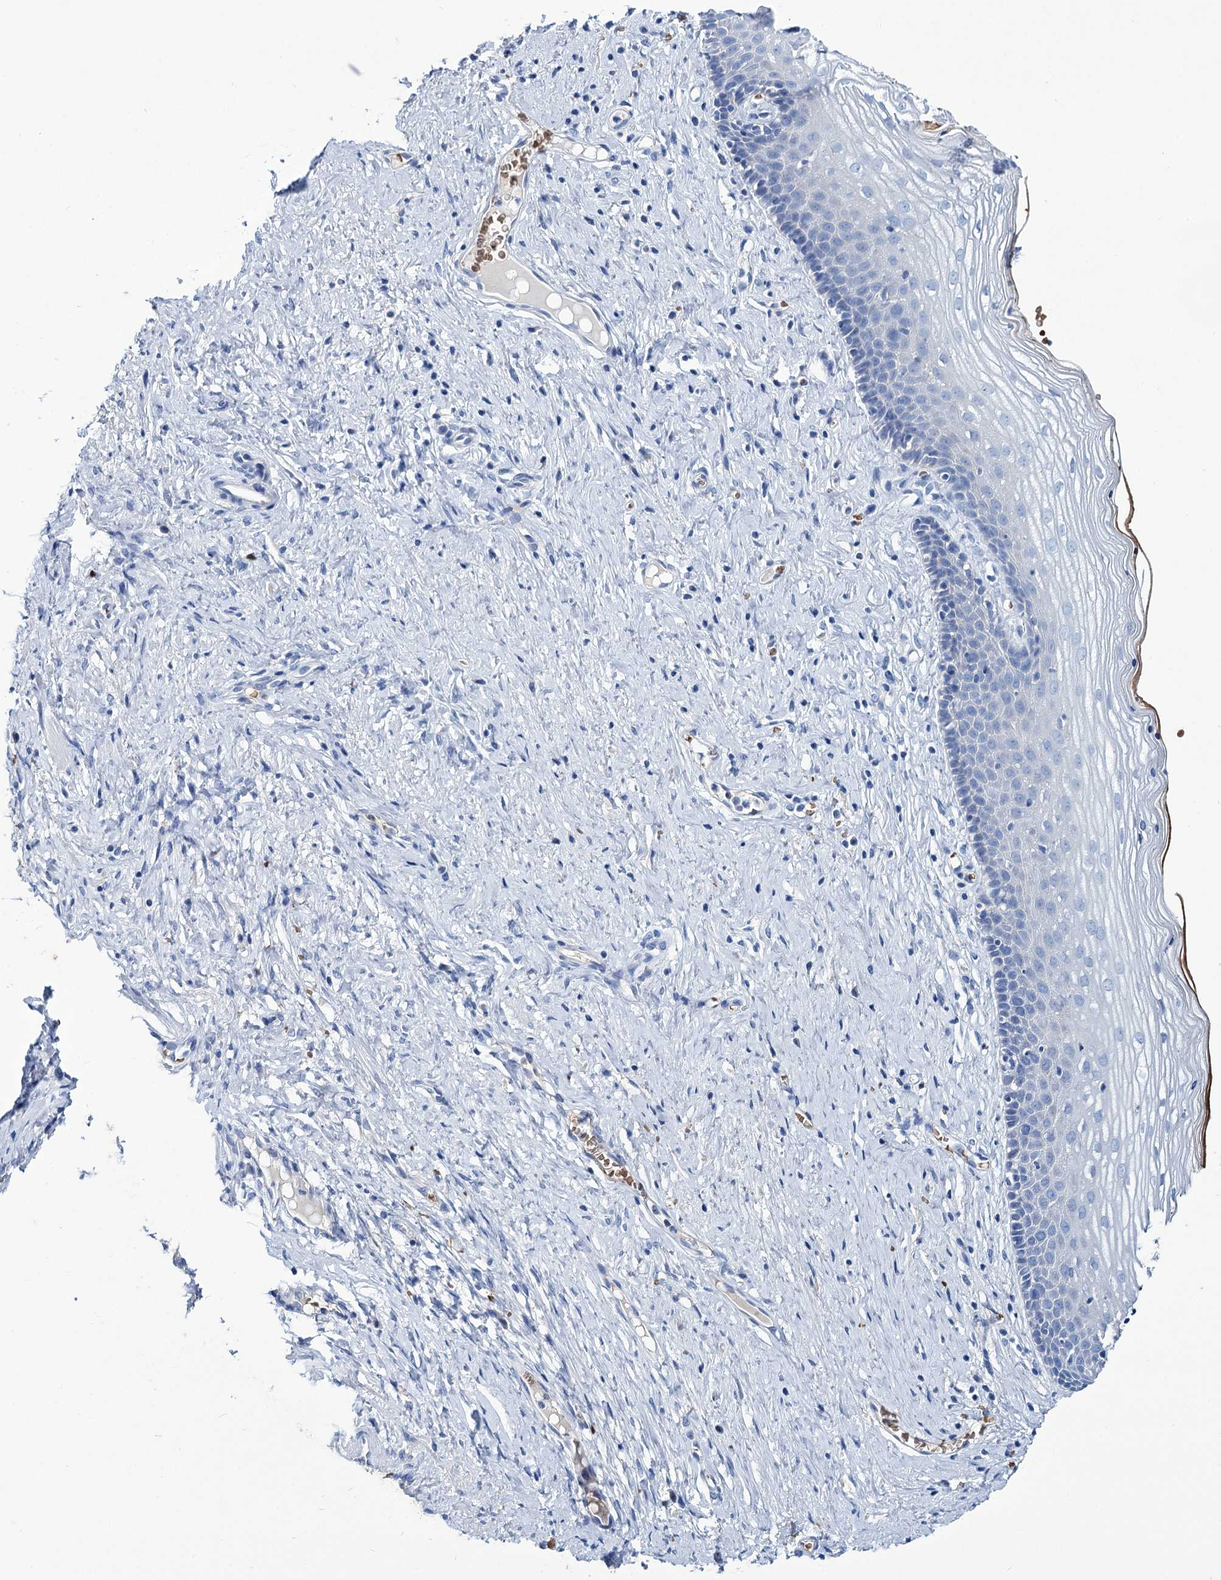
{"staining": {"intensity": "negative", "quantity": "none", "location": "none"}, "tissue": "cervix", "cell_type": "Glandular cells", "image_type": "normal", "snomed": [{"axis": "morphology", "description": "Normal tissue, NOS"}, {"axis": "topography", "description": "Cervix"}], "caption": "DAB (3,3'-diaminobenzidine) immunohistochemical staining of benign cervix reveals no significant positivity in glandular cells.", "gene": "RPUSD3", "patient": {"sex": "female", "age": 42}}